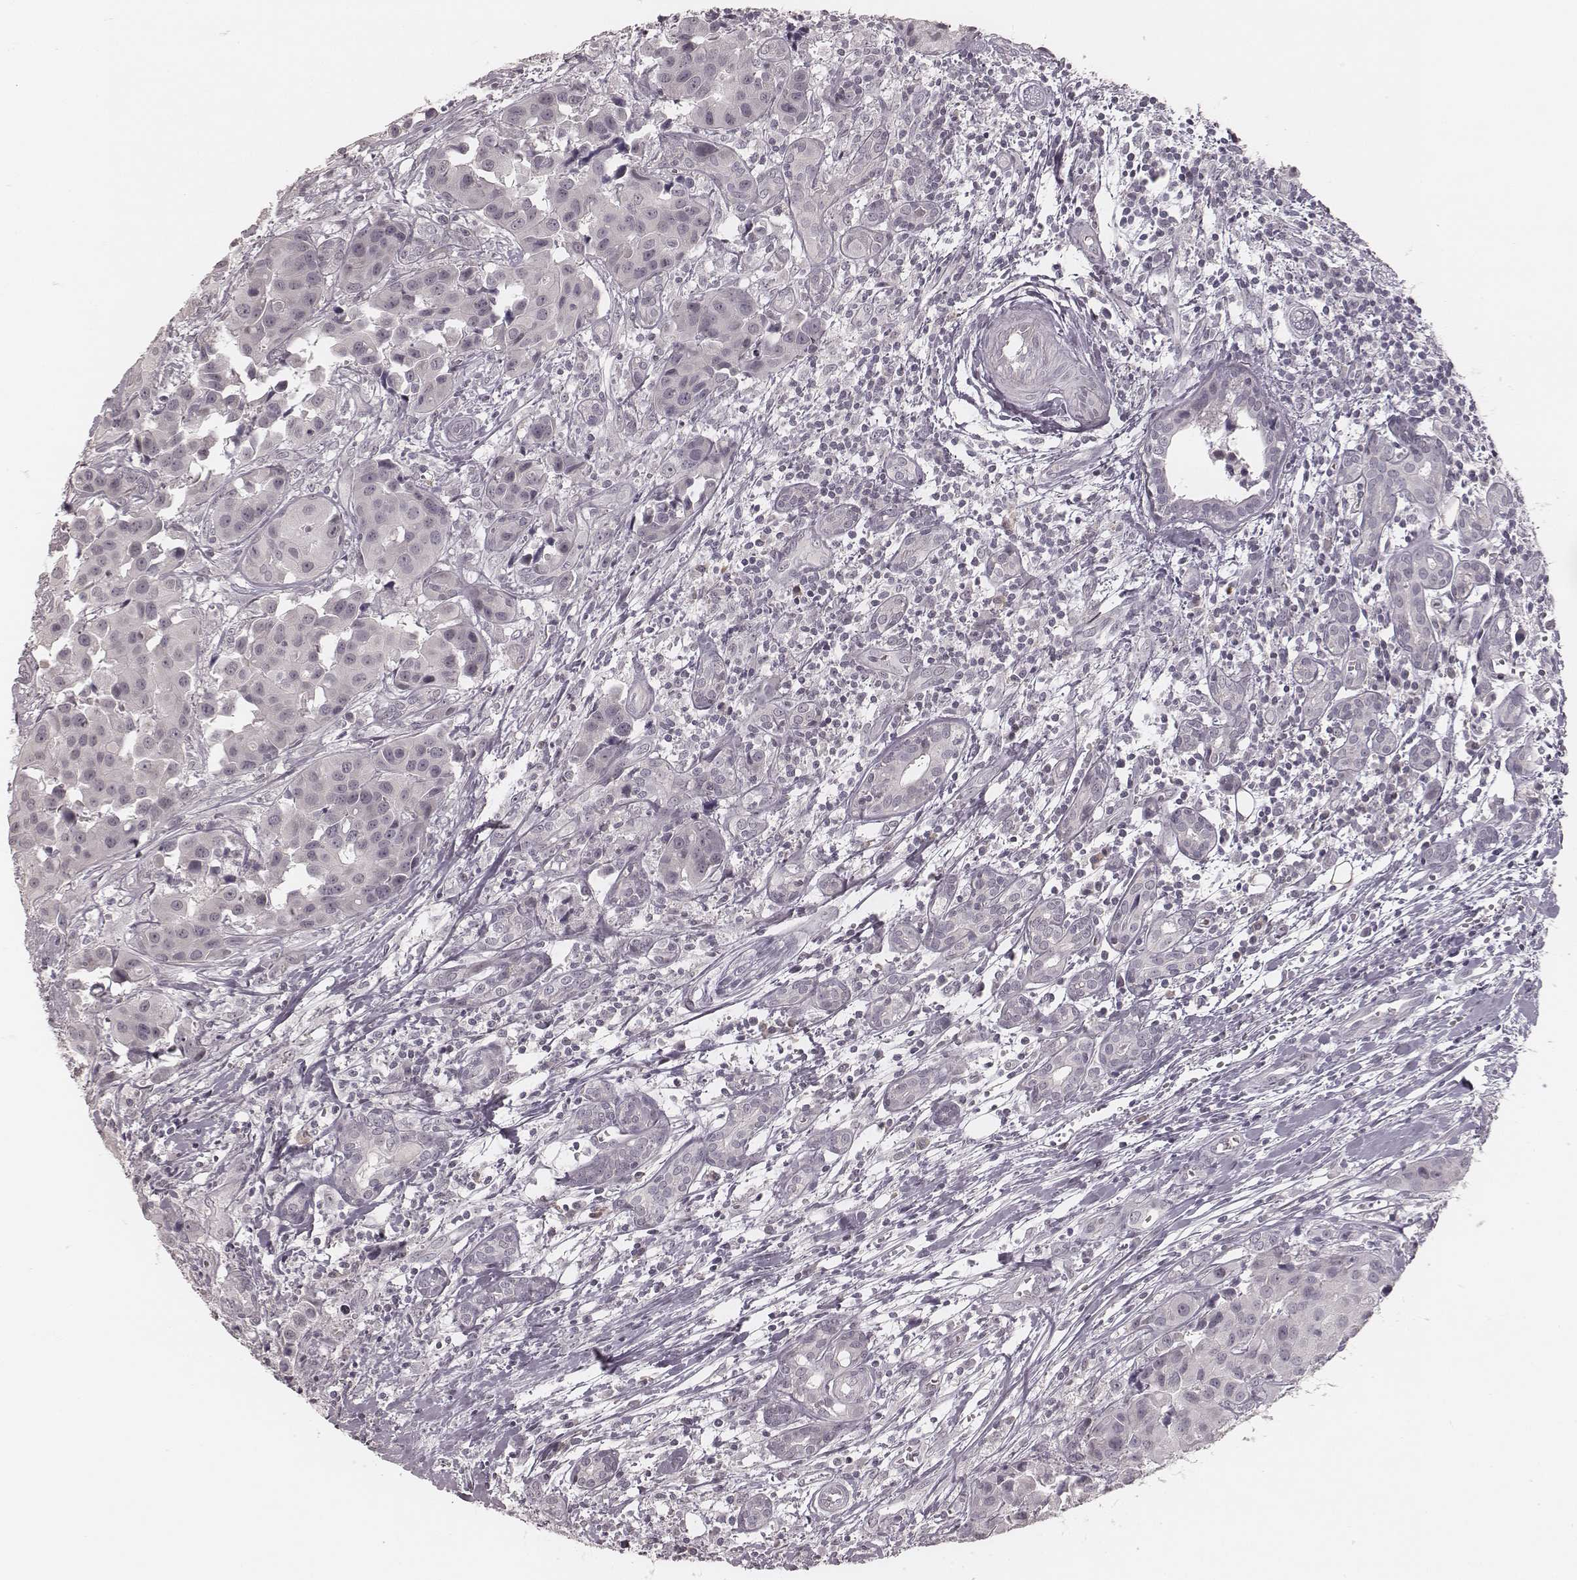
{"staining": {"intensity": "negative", "quantity": "none", "location": "none"}, "tissue": "head and neck cancer", "cell_type": "Tumor cells", "image_type": "cancer", "snomed": [{"axis": "morphology", "description": "Adenocarcinoma, NOS"}, {"axis": "topography", "description": "Head-Neck"}], "caption": "The IHC histopathology image has no significant positivity in tumor cells of head and neck adenocarcinoma tissue.", "gene": "ACACB", "patient": {"sex": "male", "age": 76}}